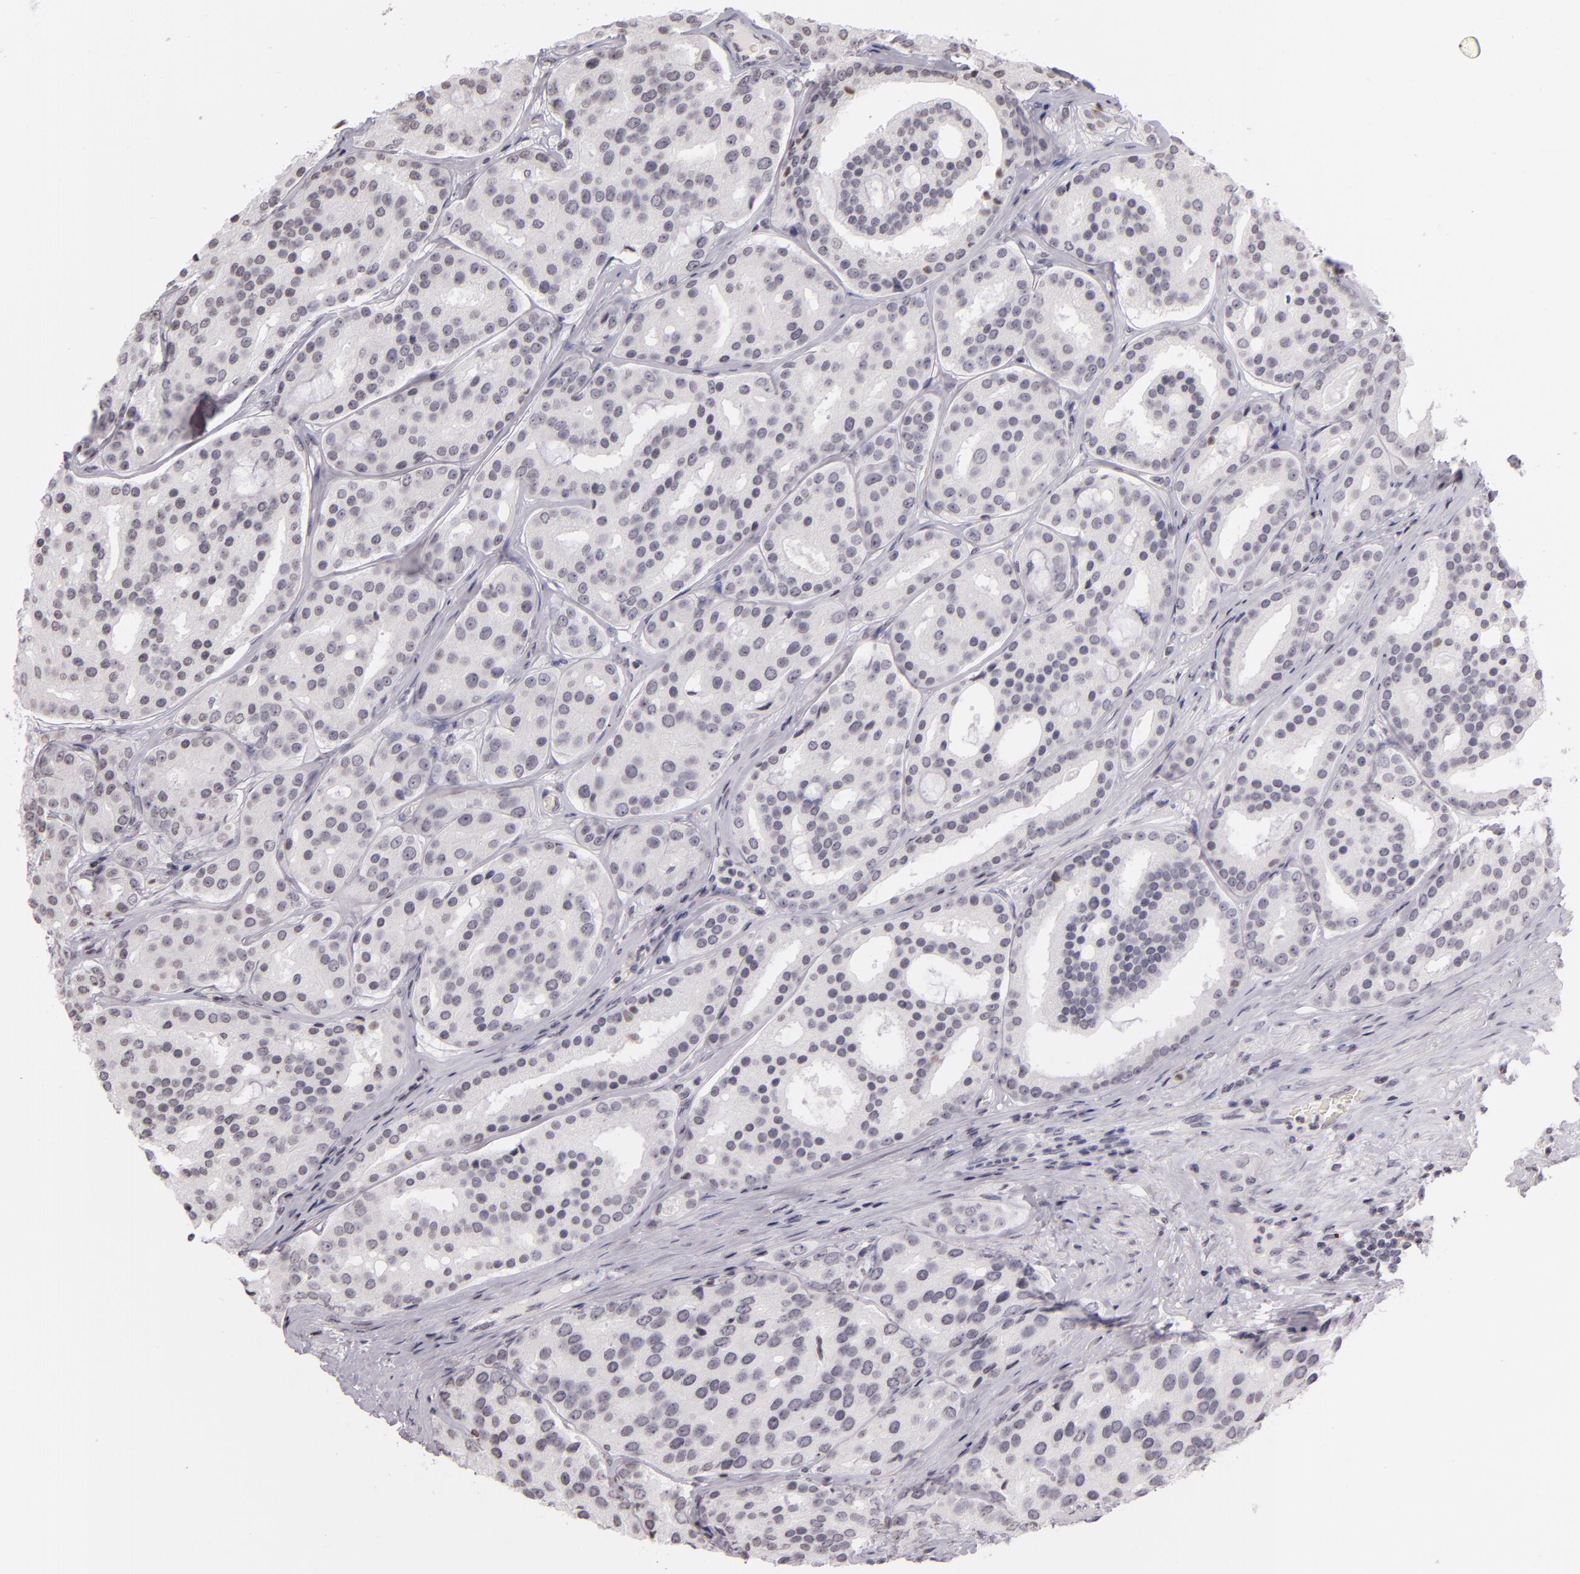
{"staining": {"intensity": "negative", "quantity": "none", "location": "none"}, "tissue": "prostate cancer", "cell_type": "Tumor cells", "image_type": "cancer", "snomed": [{"axis": "morphology", "description": "Adenocarcinoma, High grade"}, {"axis": "topography", "description": "Prostate"}], "caption": "This is an immunohistochemistry (IHC) histopathology image of human prostate cancer (high-grade adenocarcinoma). There is no staining in tumor cells.", "gene": "CD40", "patient": {"sex": "male", "age": 64}}